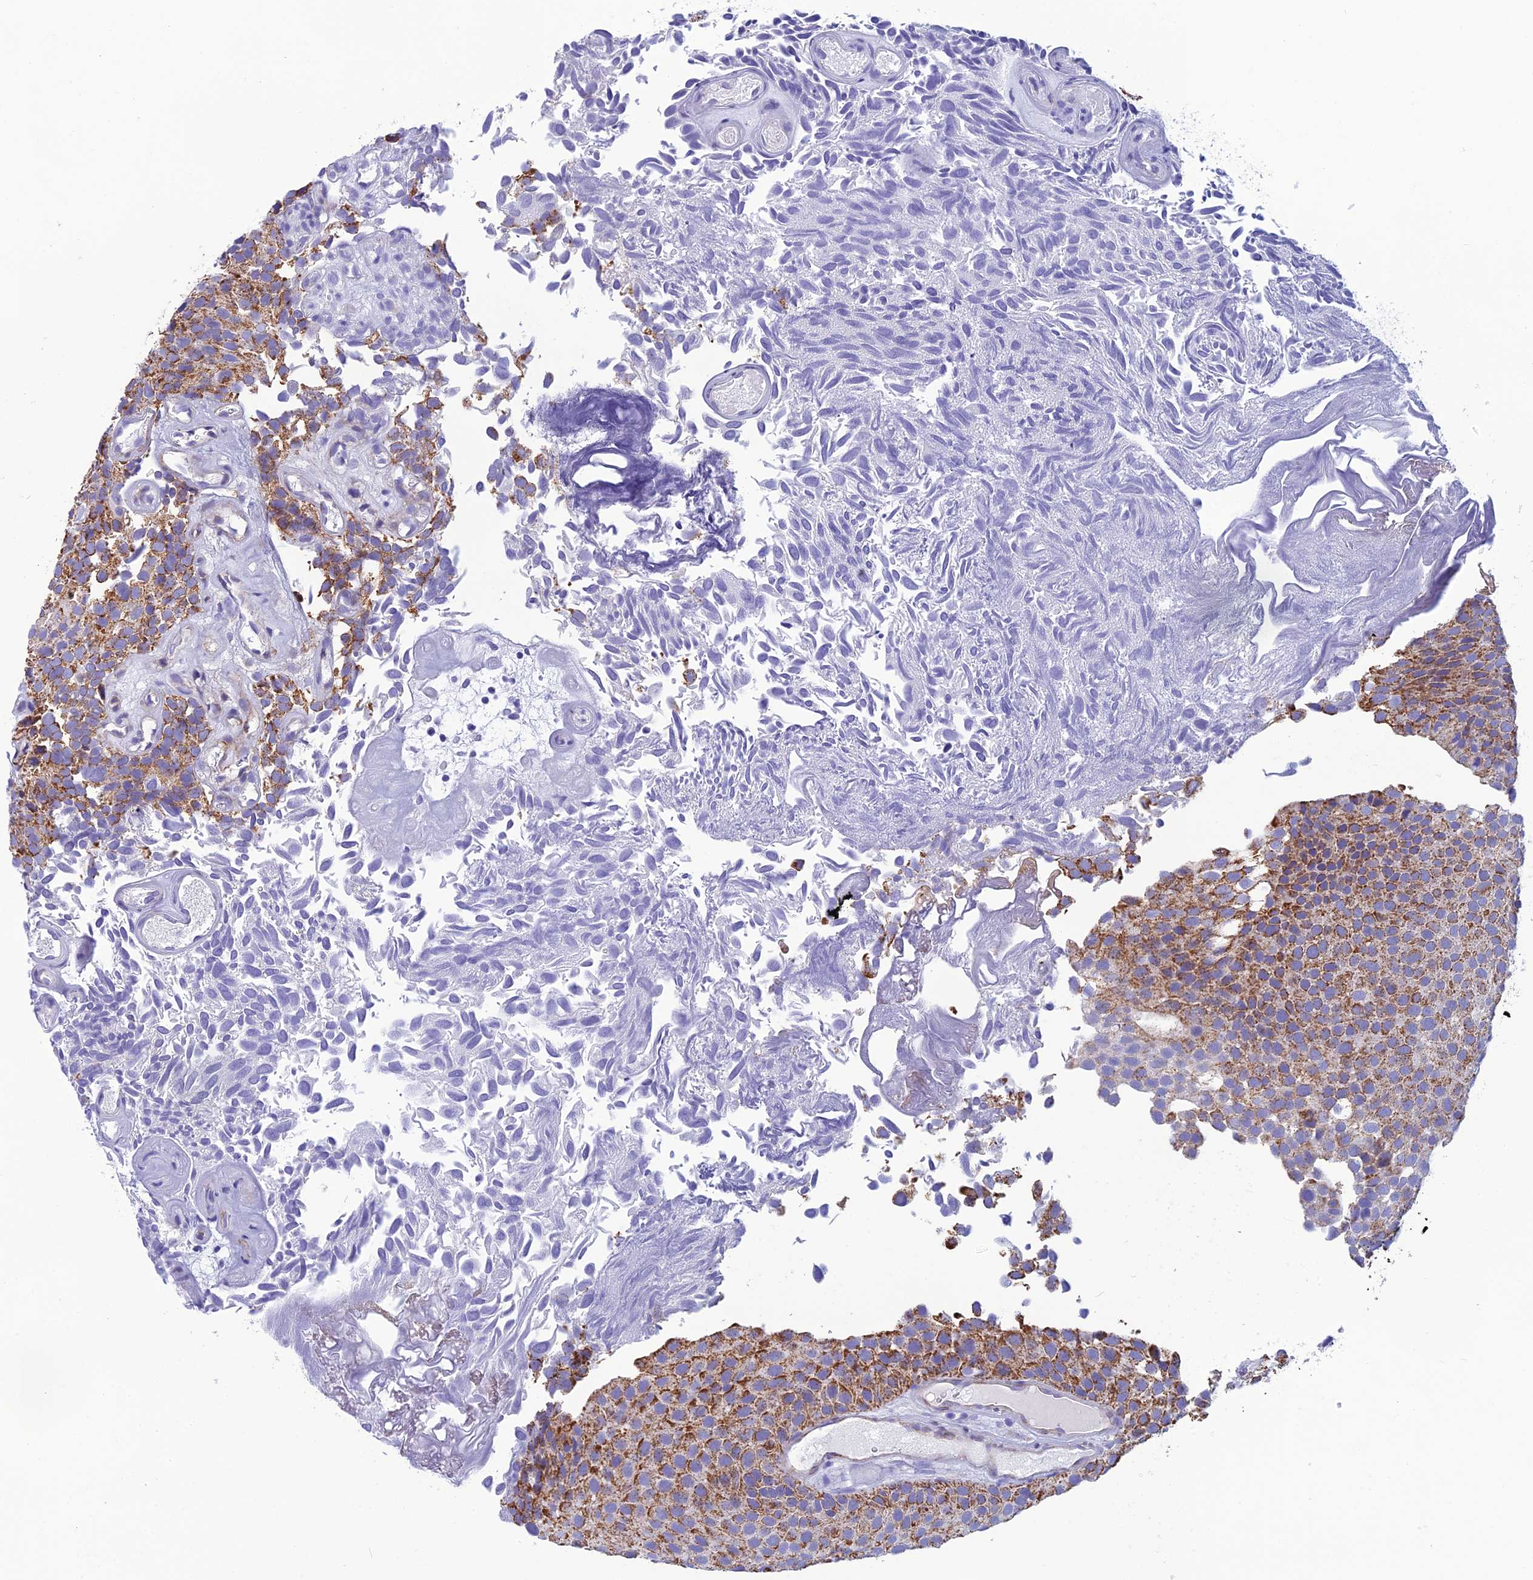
{"staining": {"intensity": "moderate", "quantity": ">75%", "location": "cytoplasmic/membranous"}, "tissue": "urothelial cancer", "cell_type": "Tumor cells", "image_type": "cancer", "snomed": [{"axis": "morphology", "description": "Urothelial carcinoma, Low grade"}, {"axis": "topography", "description": "Urinary bladder"}], "caption": "Urothelial cancer was stained to show a protein in brown. There is medium levels of moderate cytoplasmic/membranous positivity in about >75% of tumor cells. (Stains: DAB (3,3'-diaminobenzidine) in brown, nuclei in blue, Microscopy: brightfield microscopy at high magnification).", "gene": "POMGNT1", "patient": {"sex": "male", "age": 89}}